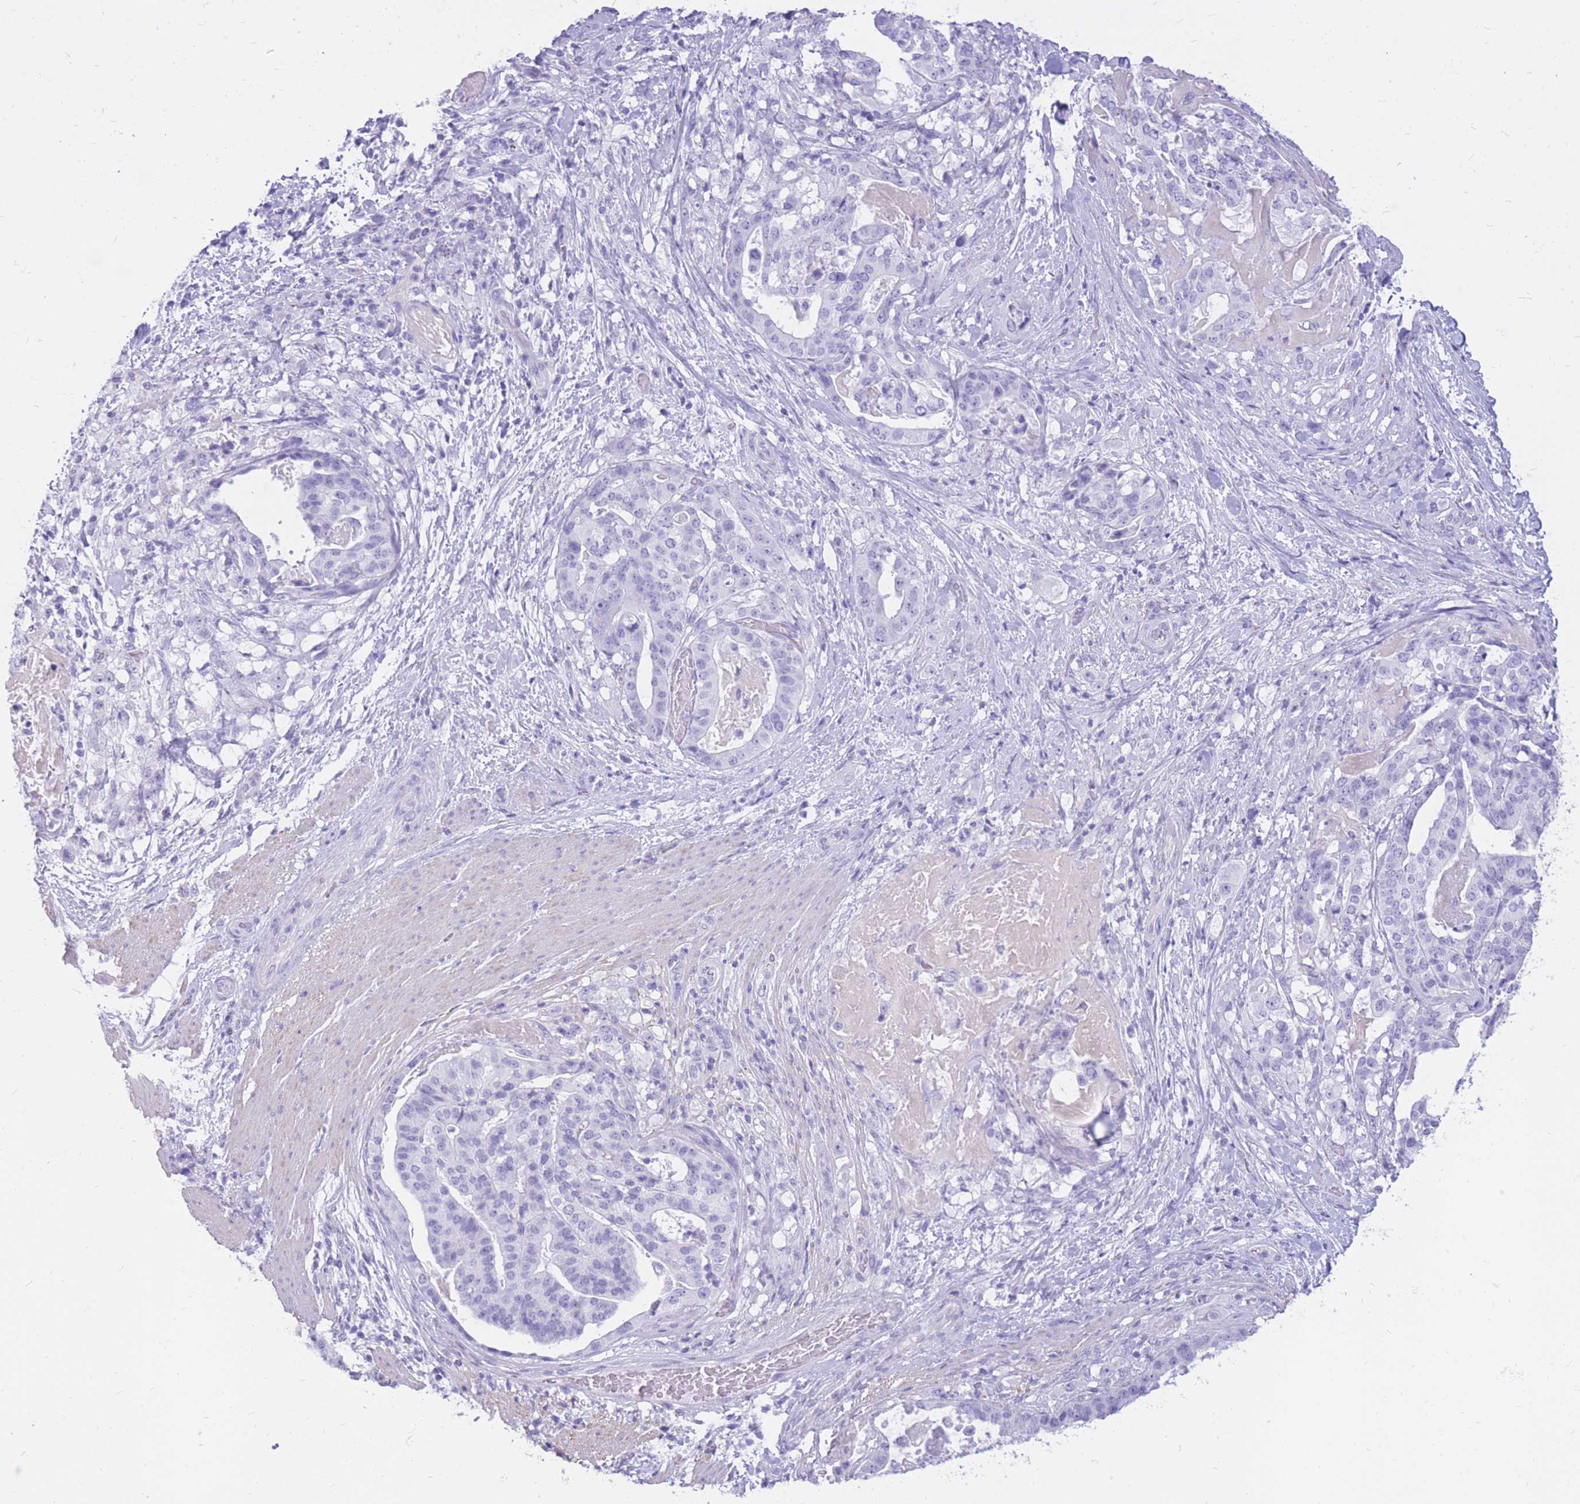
{"staining": {"intensity": "negative", "quantity": "none", "location": "none"}, "tissue": "stomach cancer", "cell_type": "Tumor cells", "image_type": "cancer", "snomed": [{"axis": "morphology", "description": "Adenocarcinoma, NOS"}, {"axis": "topography", "description": "Stomach"}], "caption": "A micrograph of human stomach cancer (adenocarcinoma) is negative for staining in tumor cells.", "gene": "CYP21A2", "patient": {"sex": "male", "age": 48}}